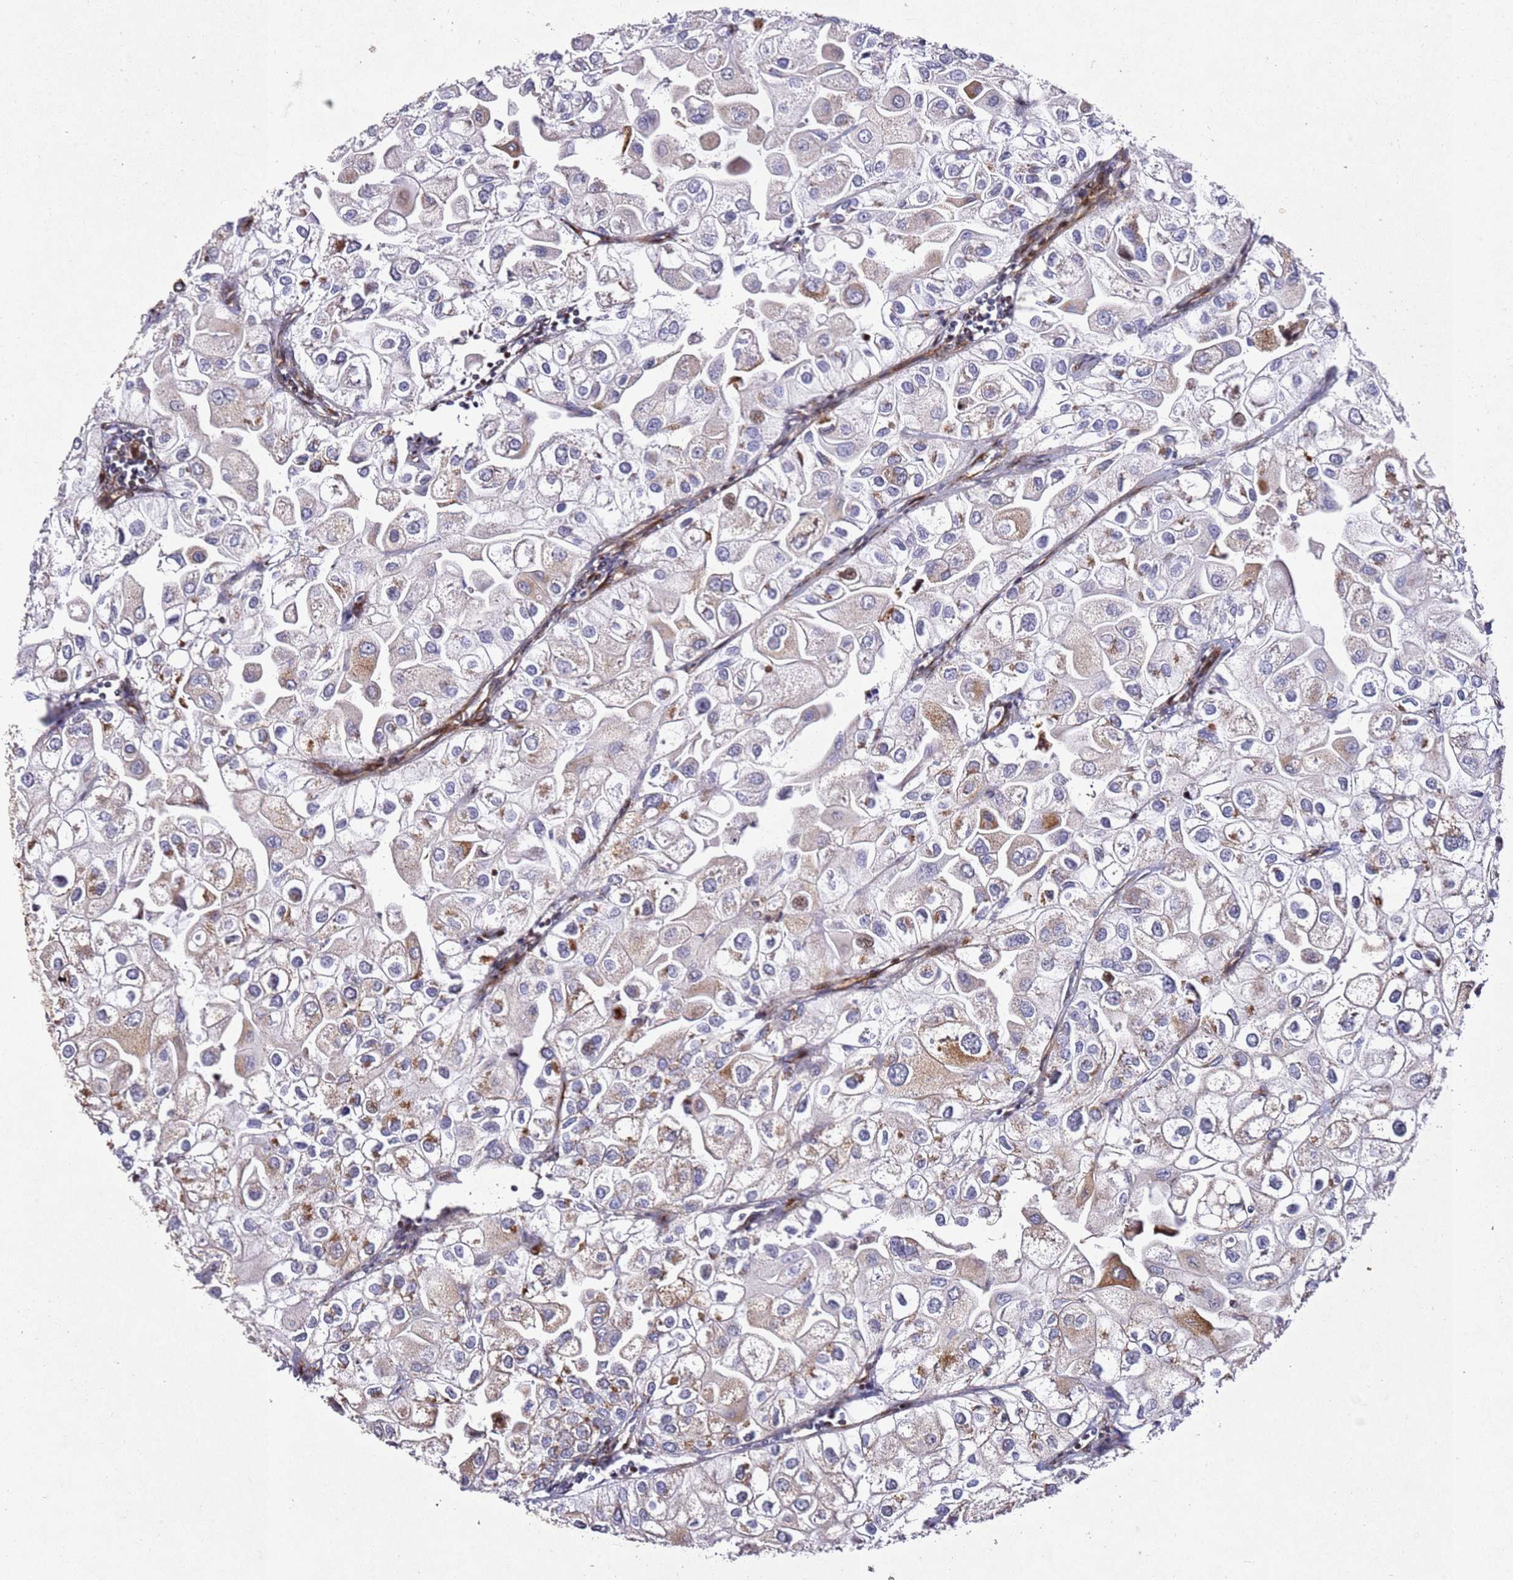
{"staining": {"intensity": "weak", "quantity": "25%-75%", "location": "cytoplasmic/membranous"}, "tissue": "urothelial cancer", "cell_type": "Tumor cells", "image_type": "cancer", "snomed": [{"axis": "morphology", "description": "Urothelial carcinoma, High grade"}, {"axis": "topography", "description": "Urinary bladder"}], "caption": "Weak cytoplasmic/membranous positivity for a protein is identified in about 25%-75% of tumor cells of urothelial cancer using immunohistochemistry.", "gene": "ZNF296", "patient": {"sex": "male", "age": 64}}